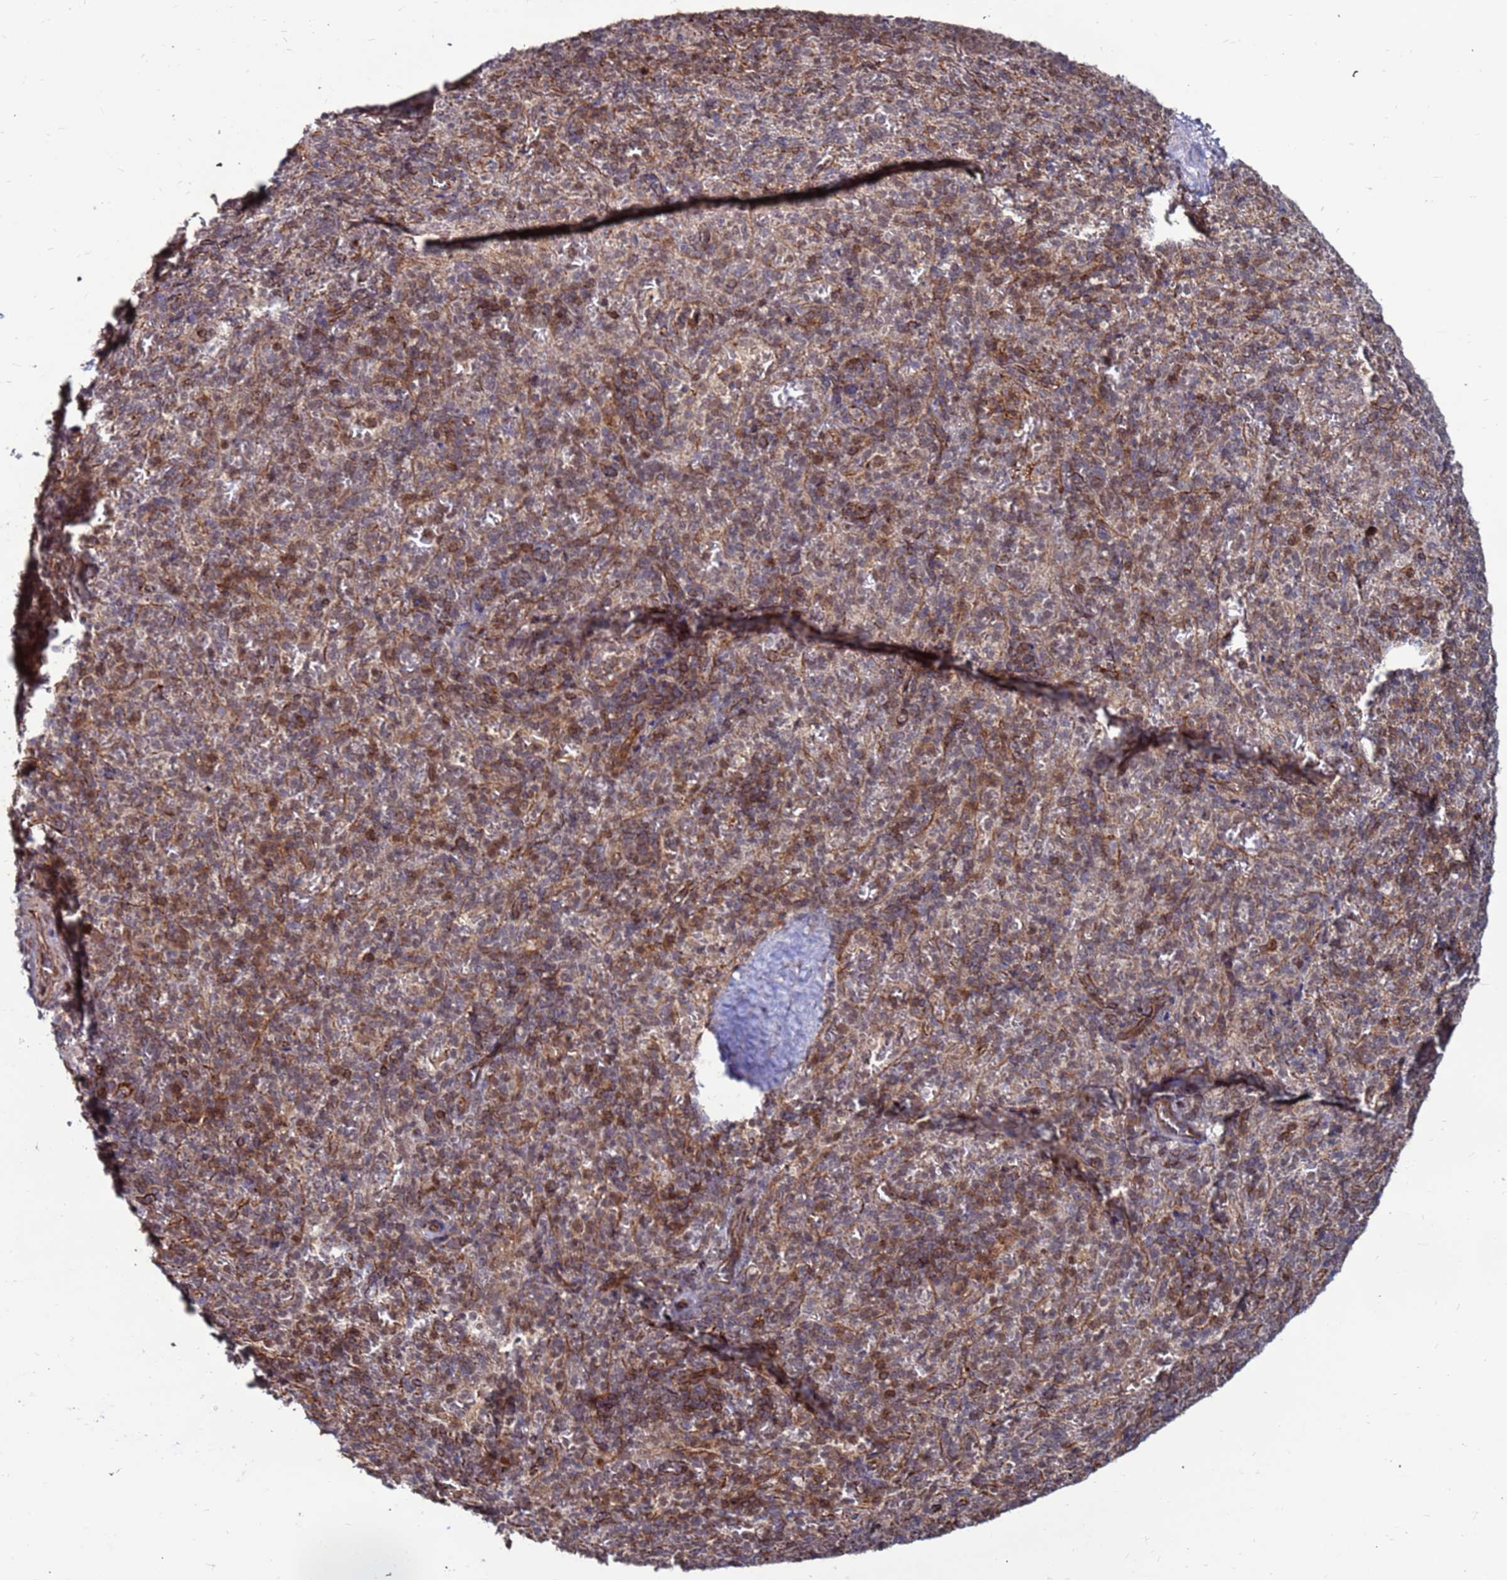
{"staining": {"intensity": "moderate", "quantity": "25%-75%", "location": "cytoplasmic/membranous"}, "tissue": "spleen", "cell_type": "Cells in red pulp", "image_type": "normal", "snomed": [{"axis": "morphology", "description": "Normal tissue, NOS"}, {"axis": "topography", "description": "Spleen"}], "caption": "Spleen stained for a protein exhibits moderate cytoplasmic/membranous positivity in cells in red pulp.", "gene": "CLK3", "patient": {"sex": "female", "age": 21}}